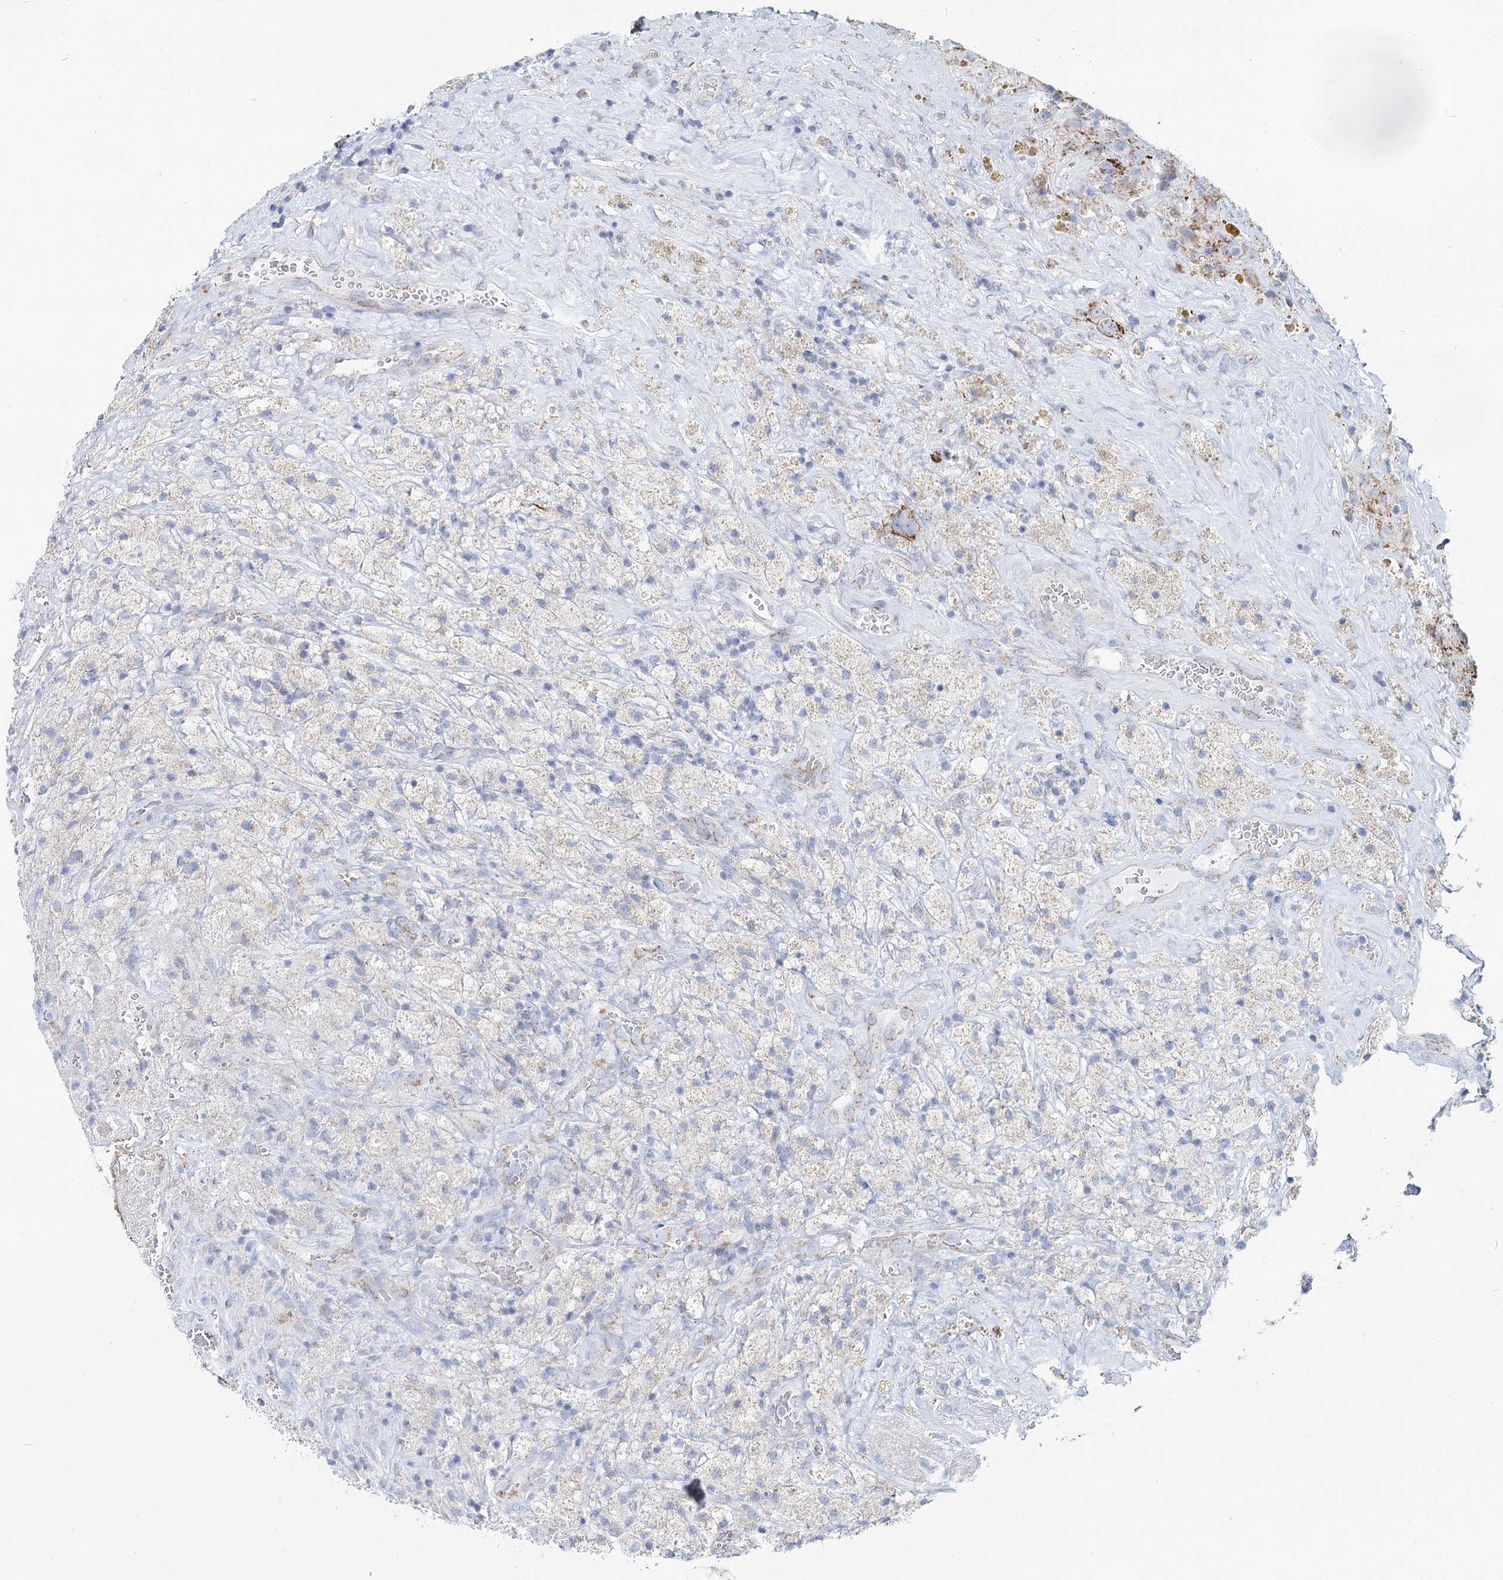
{"staining": {"intensity": "negative", "quantity": "none", "location": "none"}, "tissue": "glioma", "cell_type": "Tumor cells", "image_type": "cancer", "snomed": [{"axis": "morphology", "description": "Glioma, malignant, High grade"}, {"axis": "topography", "description": "Brain"}], "caption": "Tumor cells show no significant staining in glioma. (DAB (3,3'-diaminobenzidine) IHC, high magnification).", "gene": "MCCC2", "patient": {"sex": "male", "age": 69}}